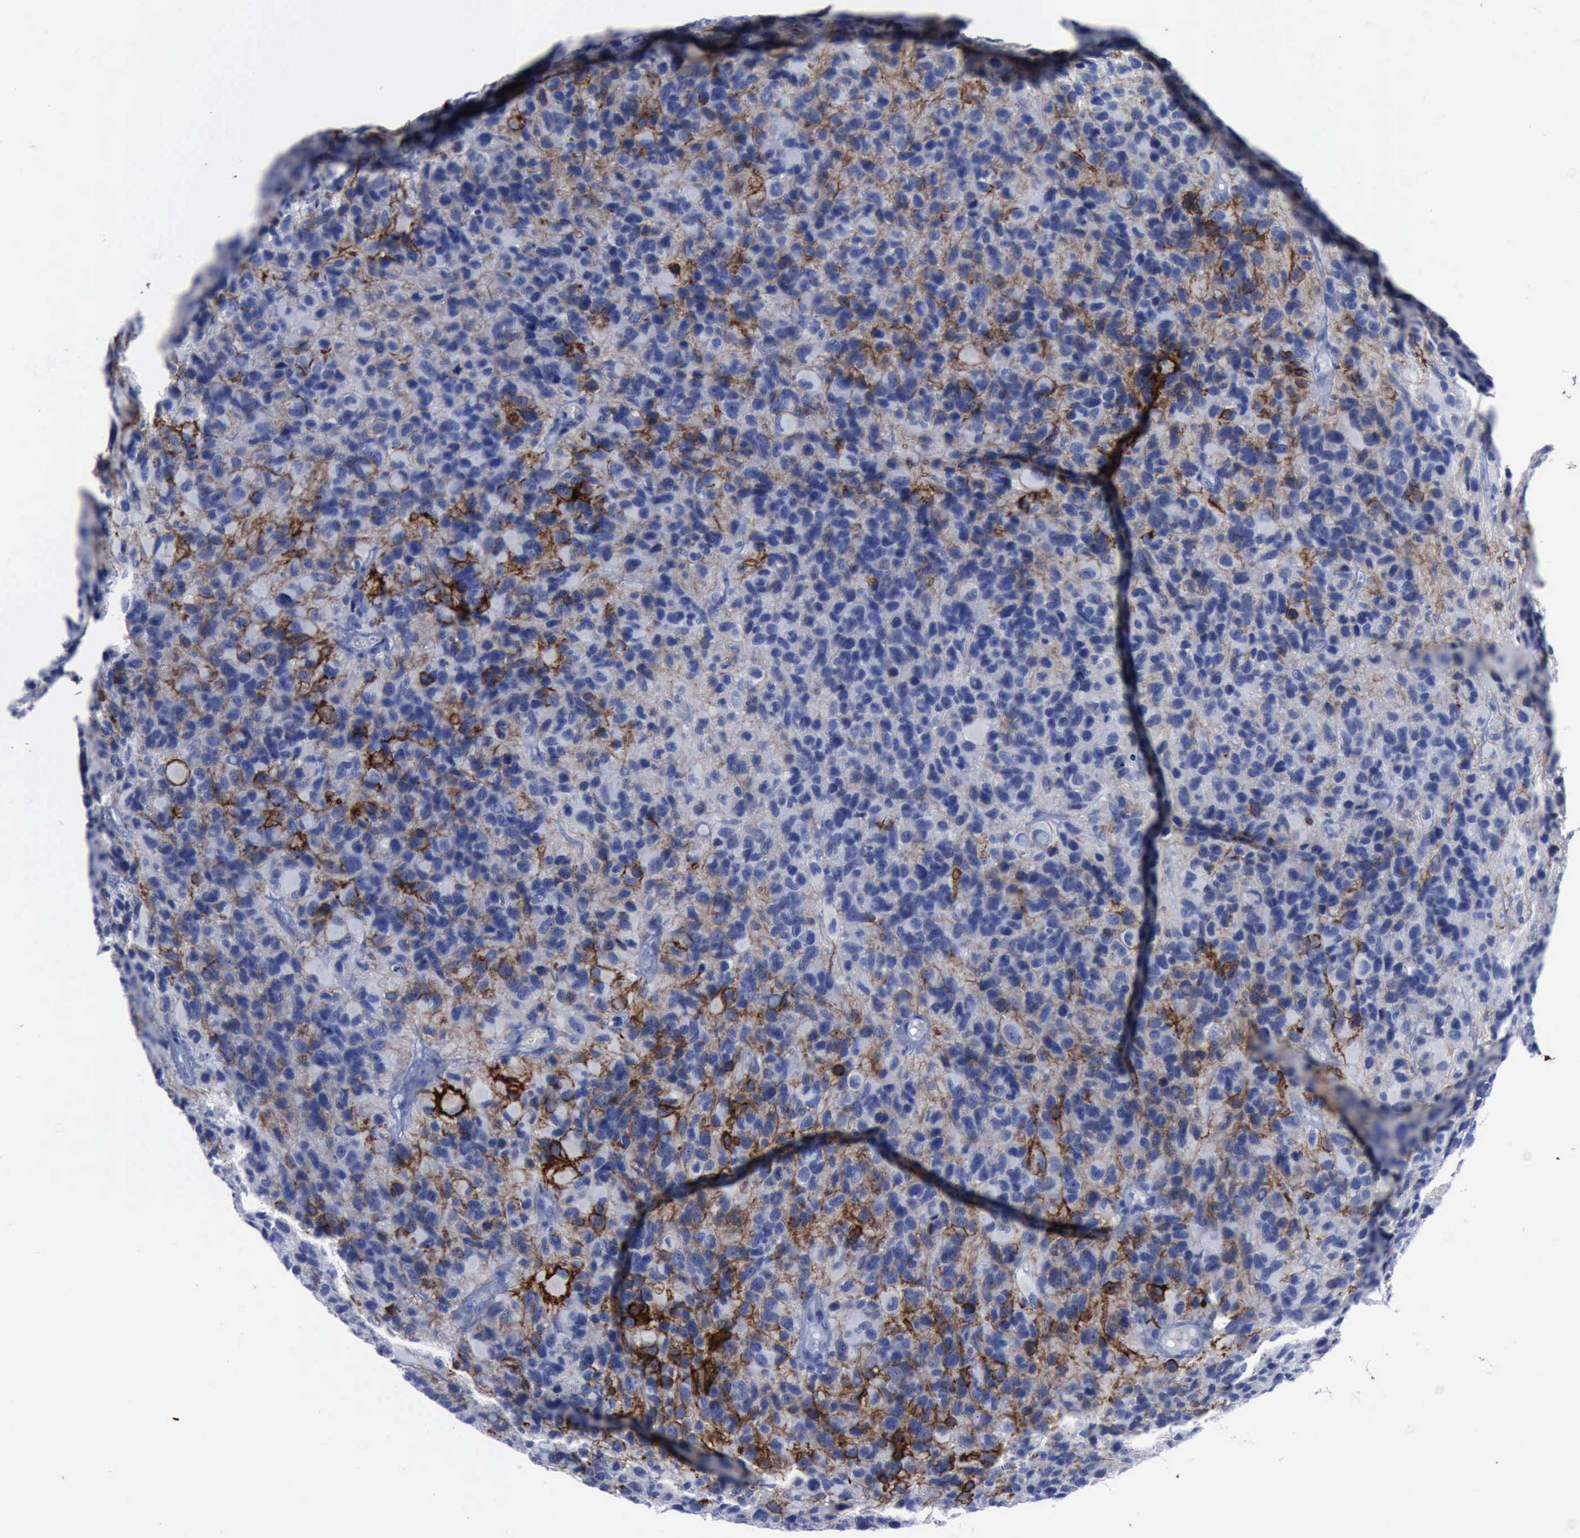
{"staining": {"intensity": "strong", "quantity": "25%-75%", "location": "cytoplasmic/membranous"}, "tissue": "glioma", "cell_type": "Tumor cells", "image_type": "cancer", "snomed": [{"axis": "morphology", "description": "Glioma, malignant, High grade"}, {"axis": "topography", "description": "Brain"}], "caption": "Immunohistochemical staining of malignant glioma (high-grade) demonstrates high levels of strong cytoplasmic/membranous protein positivity in about 25%-75% of tumor cells. (DAB IHC, brown staining for protein, blue staining for nuclei).", "gene": "NGFR", "patient": {"sex": "male", "age": 77}}